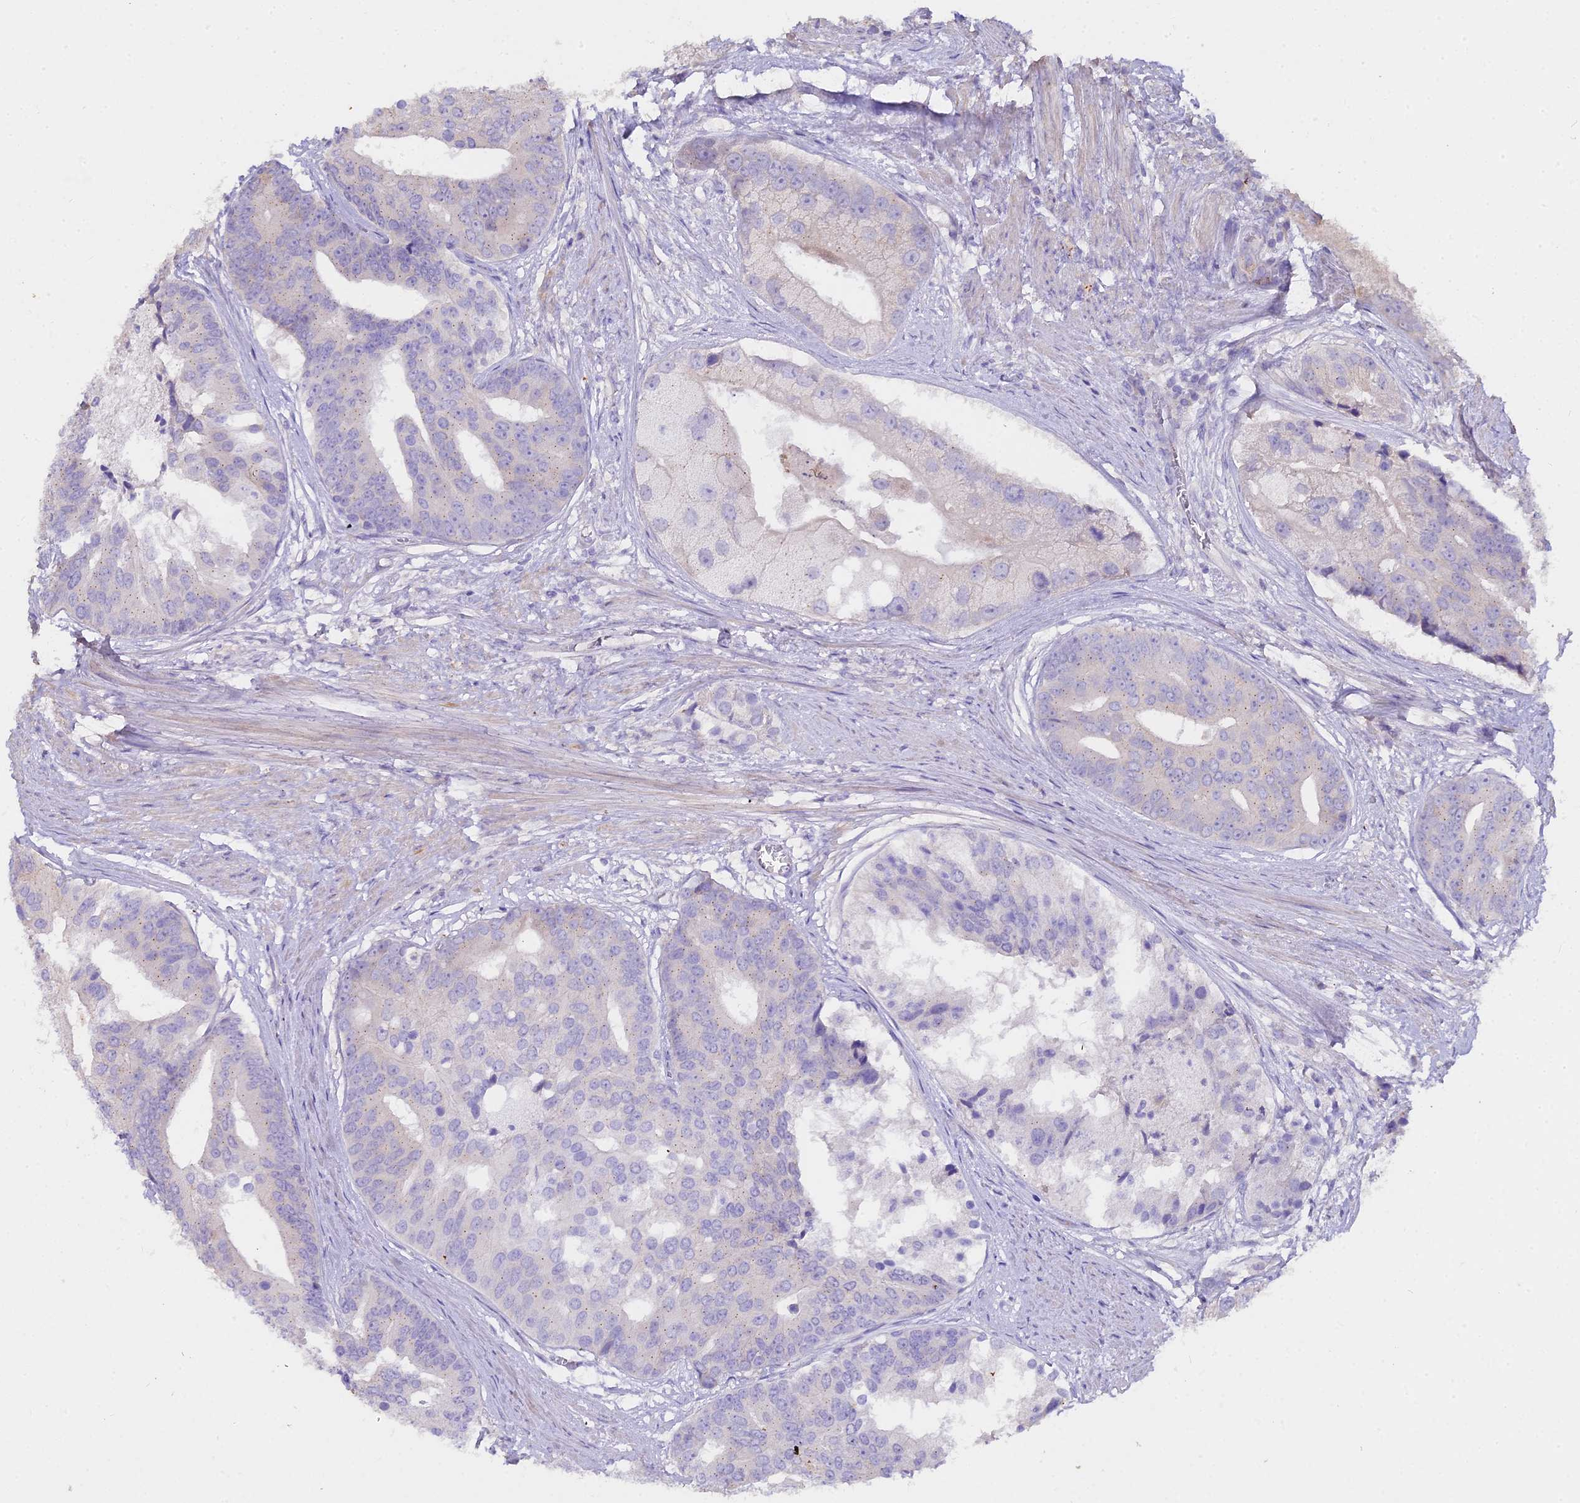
{"staining": {"intensity": "negative", "quantity": "none", "location": "none"}, "tissue": "prostate cancer", "cell_type": "Tumor cells", "image_type": "cancer", "snomed": [{"axis": "morphology", "description": "Adenocarcinoma, High grade"}, {"axis": "topography", "description": "Prostate"}], "caption": "High power microscopy photomicrograph of an immunohistochemistry histopathology image of high-grade adenocarcinoma (prostate), revealing no significant expression in tumor cells.", "gene": "GLYAT", "patient": {"sex": "male", "age": 62}}